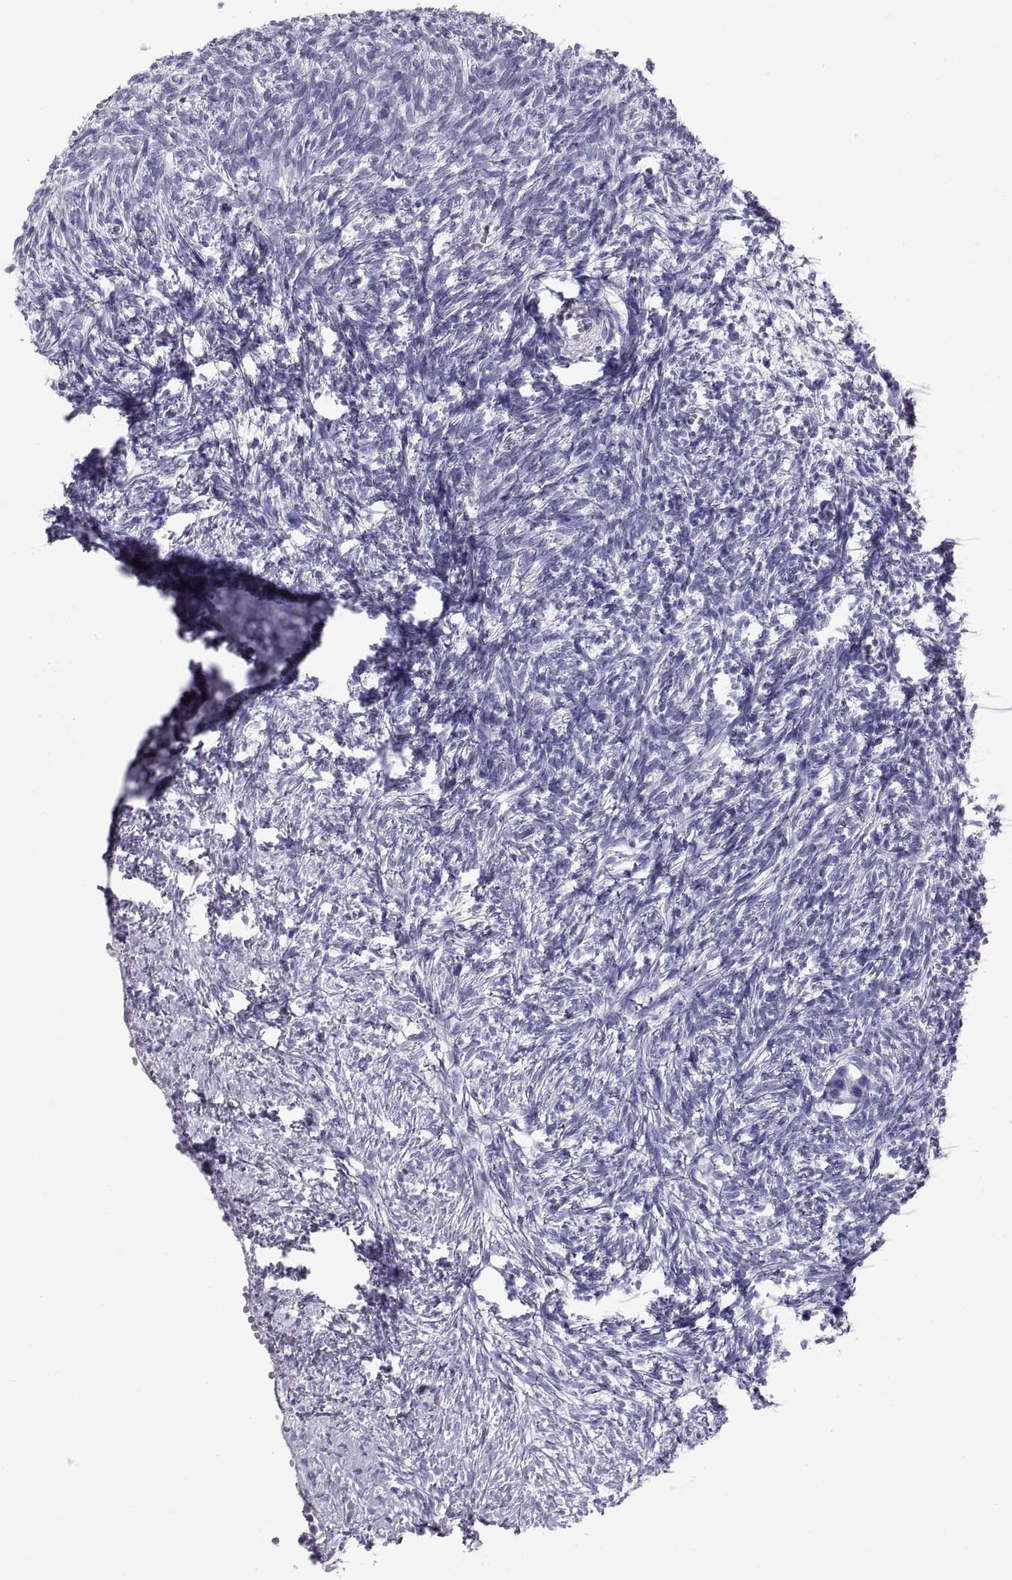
{"staining": {"intensity": "negative", "quantity": "none", "location": "none"}, "tissue": "ovary", "cell_type": "Ovarian stroma cells", "image_type": "normal", "snomed": [{"axis": "morphology", "description": "Normal tissue, NOS"}, {"axis": "topography", "description": "Ovary"}], "caption": "Ovary was stained to show a protein in brown. There is no significant positivity in ovarian stroma cells. Brightfield microscopy of IHC stained with DAB (brown) and hematoxylin (blue), captured at high magnification.", "gene": "RNASE12", "patient": {"sex": "female", "age": 43}}